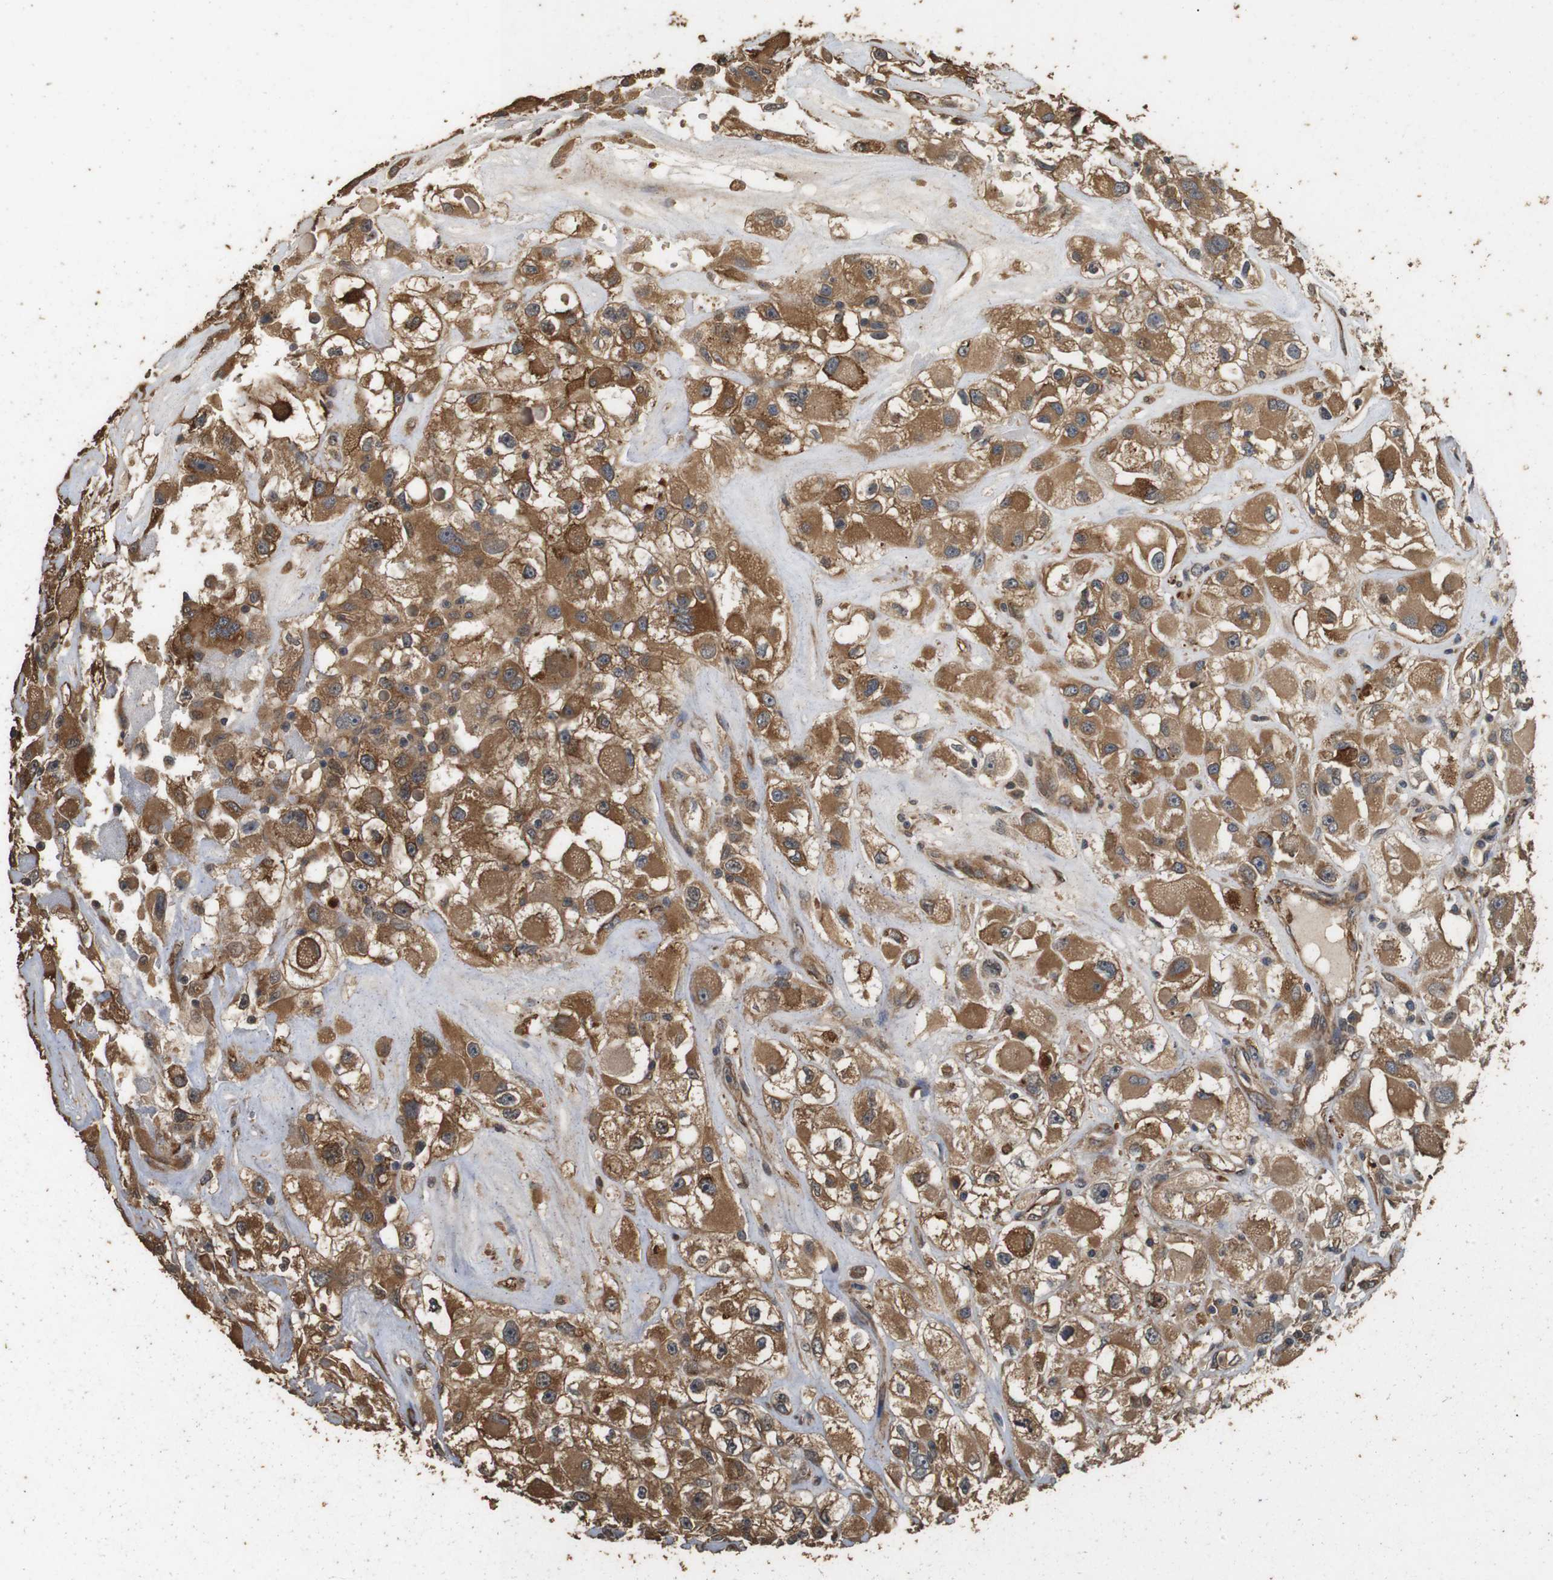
{"staining": {"intensity": "moderate", "quantity": ">75%", "location": "cytoplasmic/membranous"}, "tissue": "renal cancer", "cell_type": "Tumor cells", "image_type": "cancer", "snomed": [{"axis": "morphology", "description": "Adenocarcinoma, NOS"}, {"axis": "topography", "description": "Kidney"}], "caption": "IHC of human renal cancer exhibits medium levels of moderate cytoplasmic/membranous staining in about >75% of tumor cells.", "gene": "CNPY4", "patient": {"sex": "female", "age": 52}}